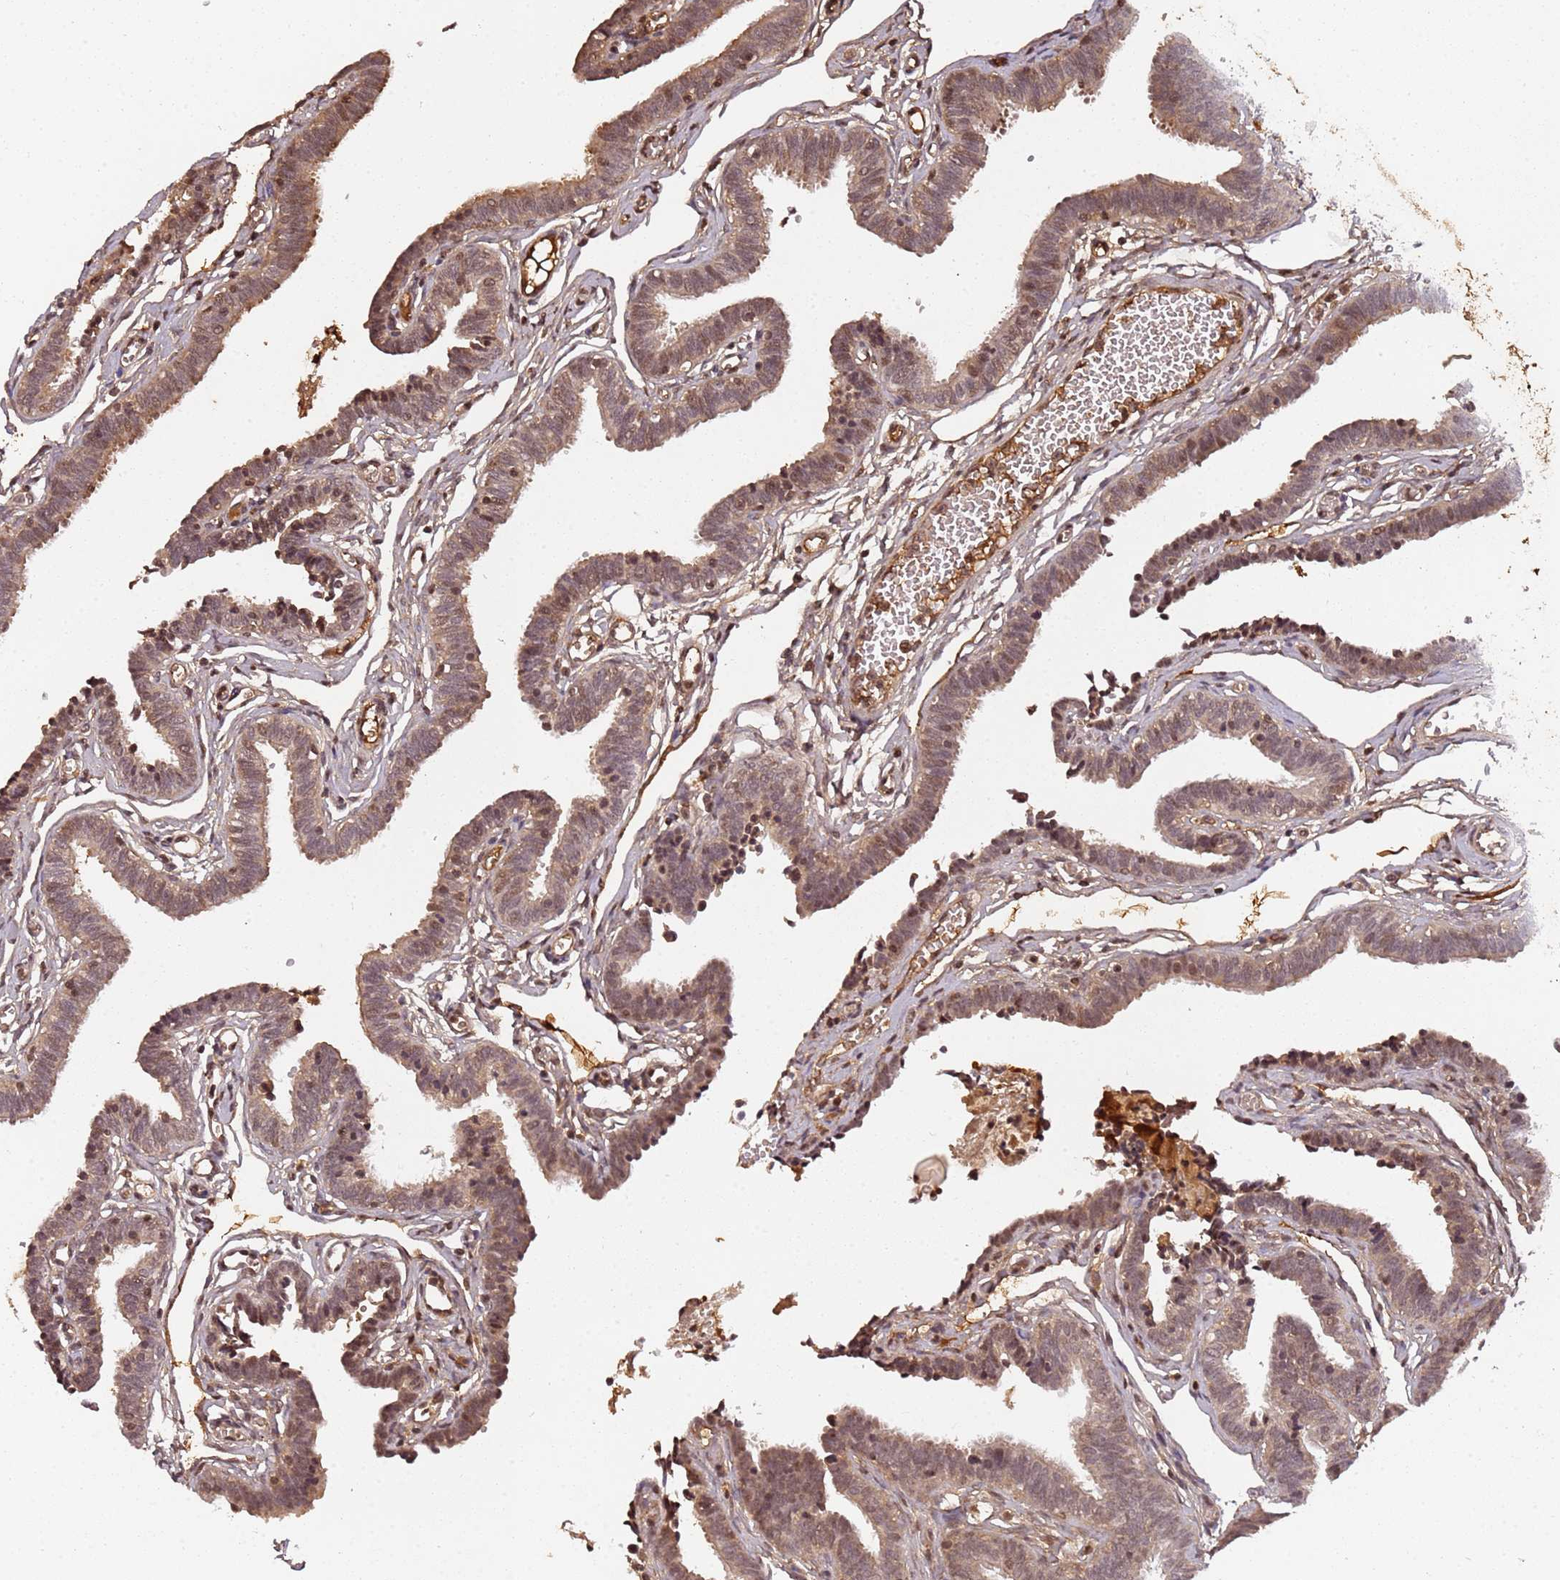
{"staining": {"intensity": "moderate", "quantity": ">75%", "location": "cytoplasmic/membranous,nuclear"}, "tissue": "fallopian tube", "cell_type": "Glandular cells", "image_type": "normal", "snomed": [{"axis": "morphology", "description": "Normal tissue, NOS"}, {"axis": "topography", "description": "Fallopian tube"}, {"axis": "topography", "description": "Ovary"}], "caption": "Approximately >75% of glandular cells in normal fallopian tube demonstrate moderate cytoplasmic/membranous,nuclear protein positivity as visualized by brown immunohistochemical staining.", "gene": "COL1A2", "patient": {"sex": "female", "age": 23}}